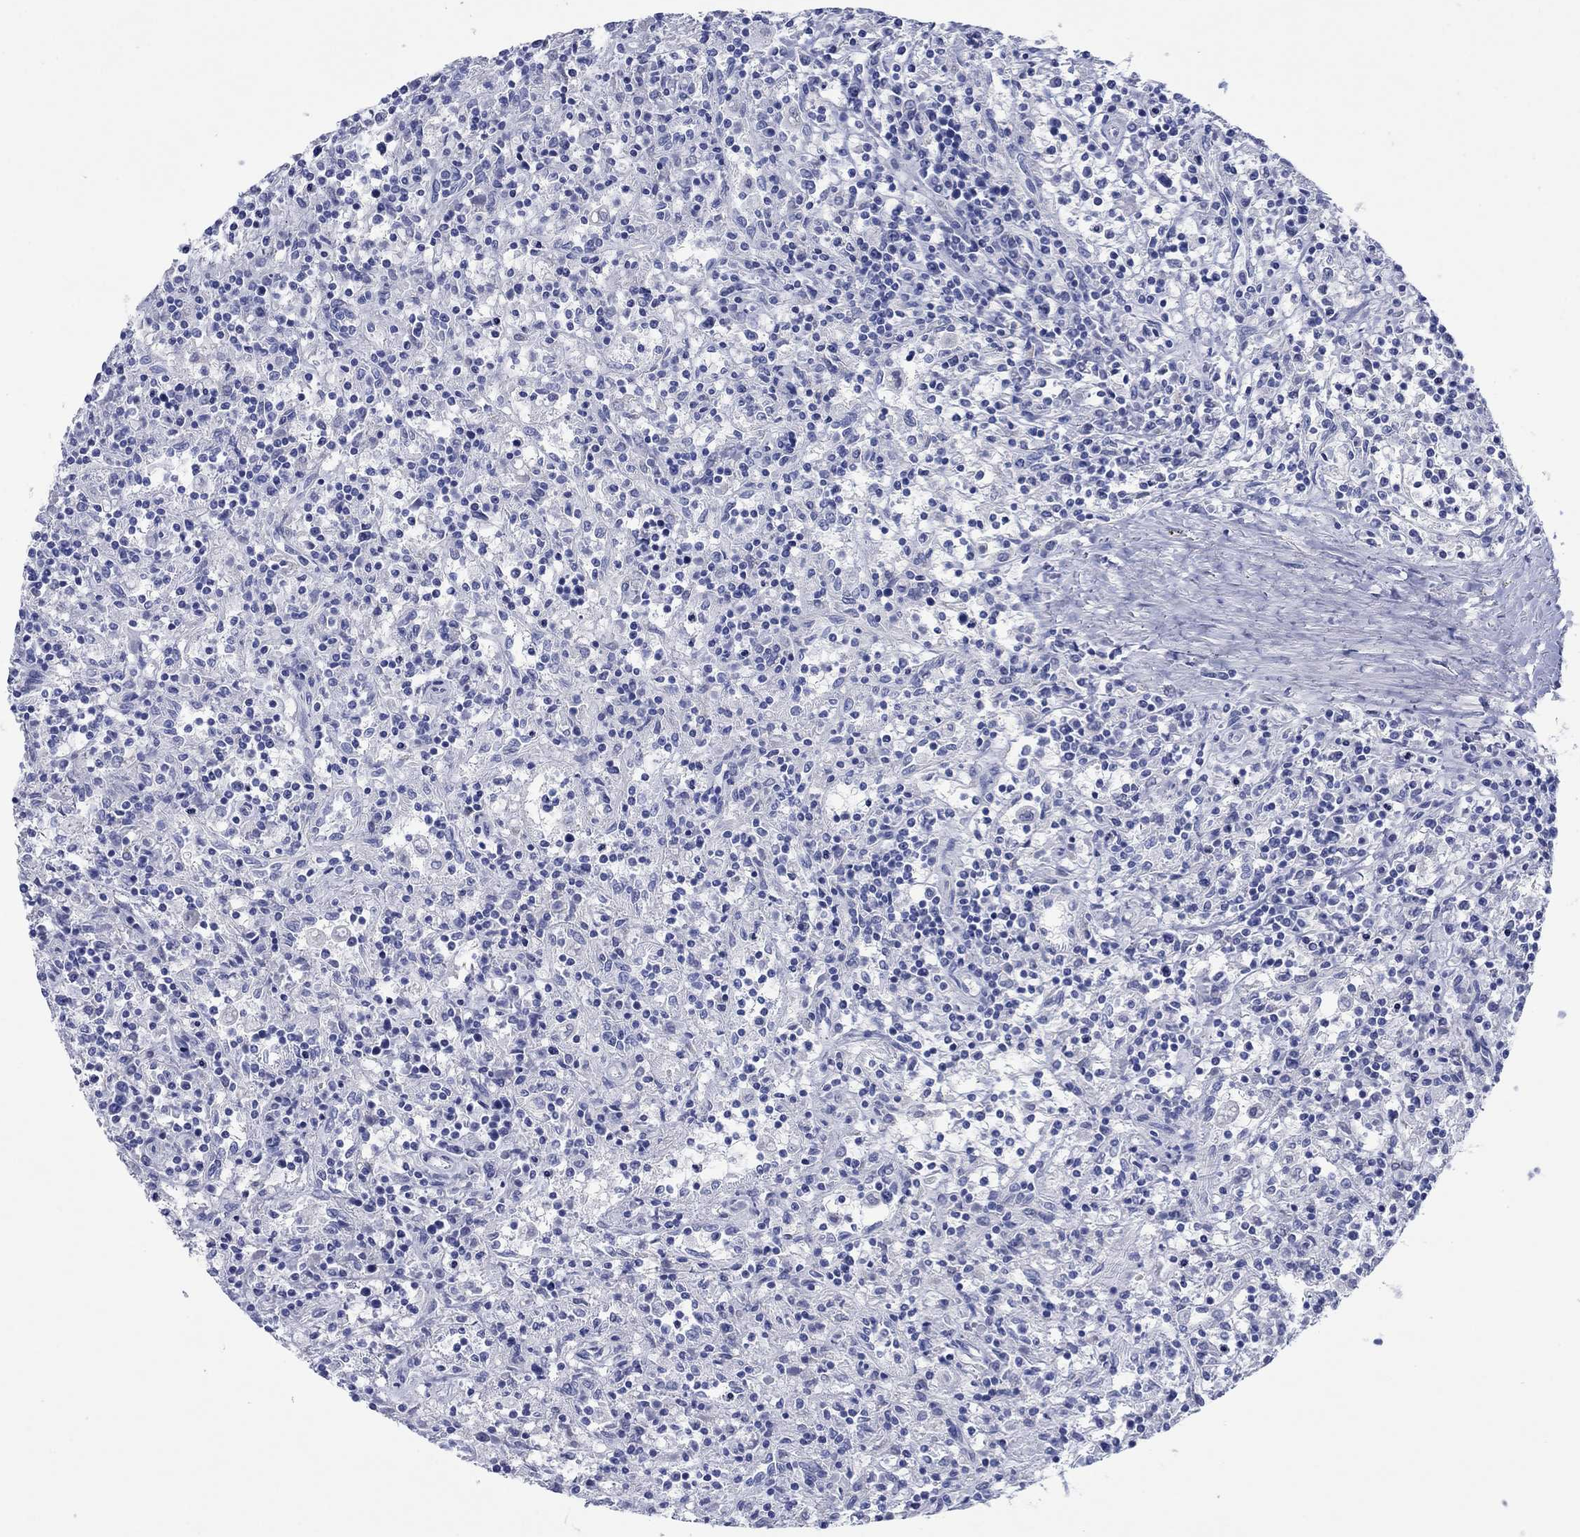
{"staining": {"intensity": "negative", "quantity": "none", "location": "none"}, "tissue": "lymphoma", "cell_type": "Tumor cells", "image_type": "cancer", "snomed": [{"axis": "morphology", "description": "Malignant lymphoma, non-Hodgkin's type, Low grade"}, {"axis": "topography", "description": "Spleen"}], "caption": "Immunohistochemical staining of human lymphoma displays no significant staining in tumor cells.", "gene": "HCRT", "patient": {"sex": "male", "age": 62}}